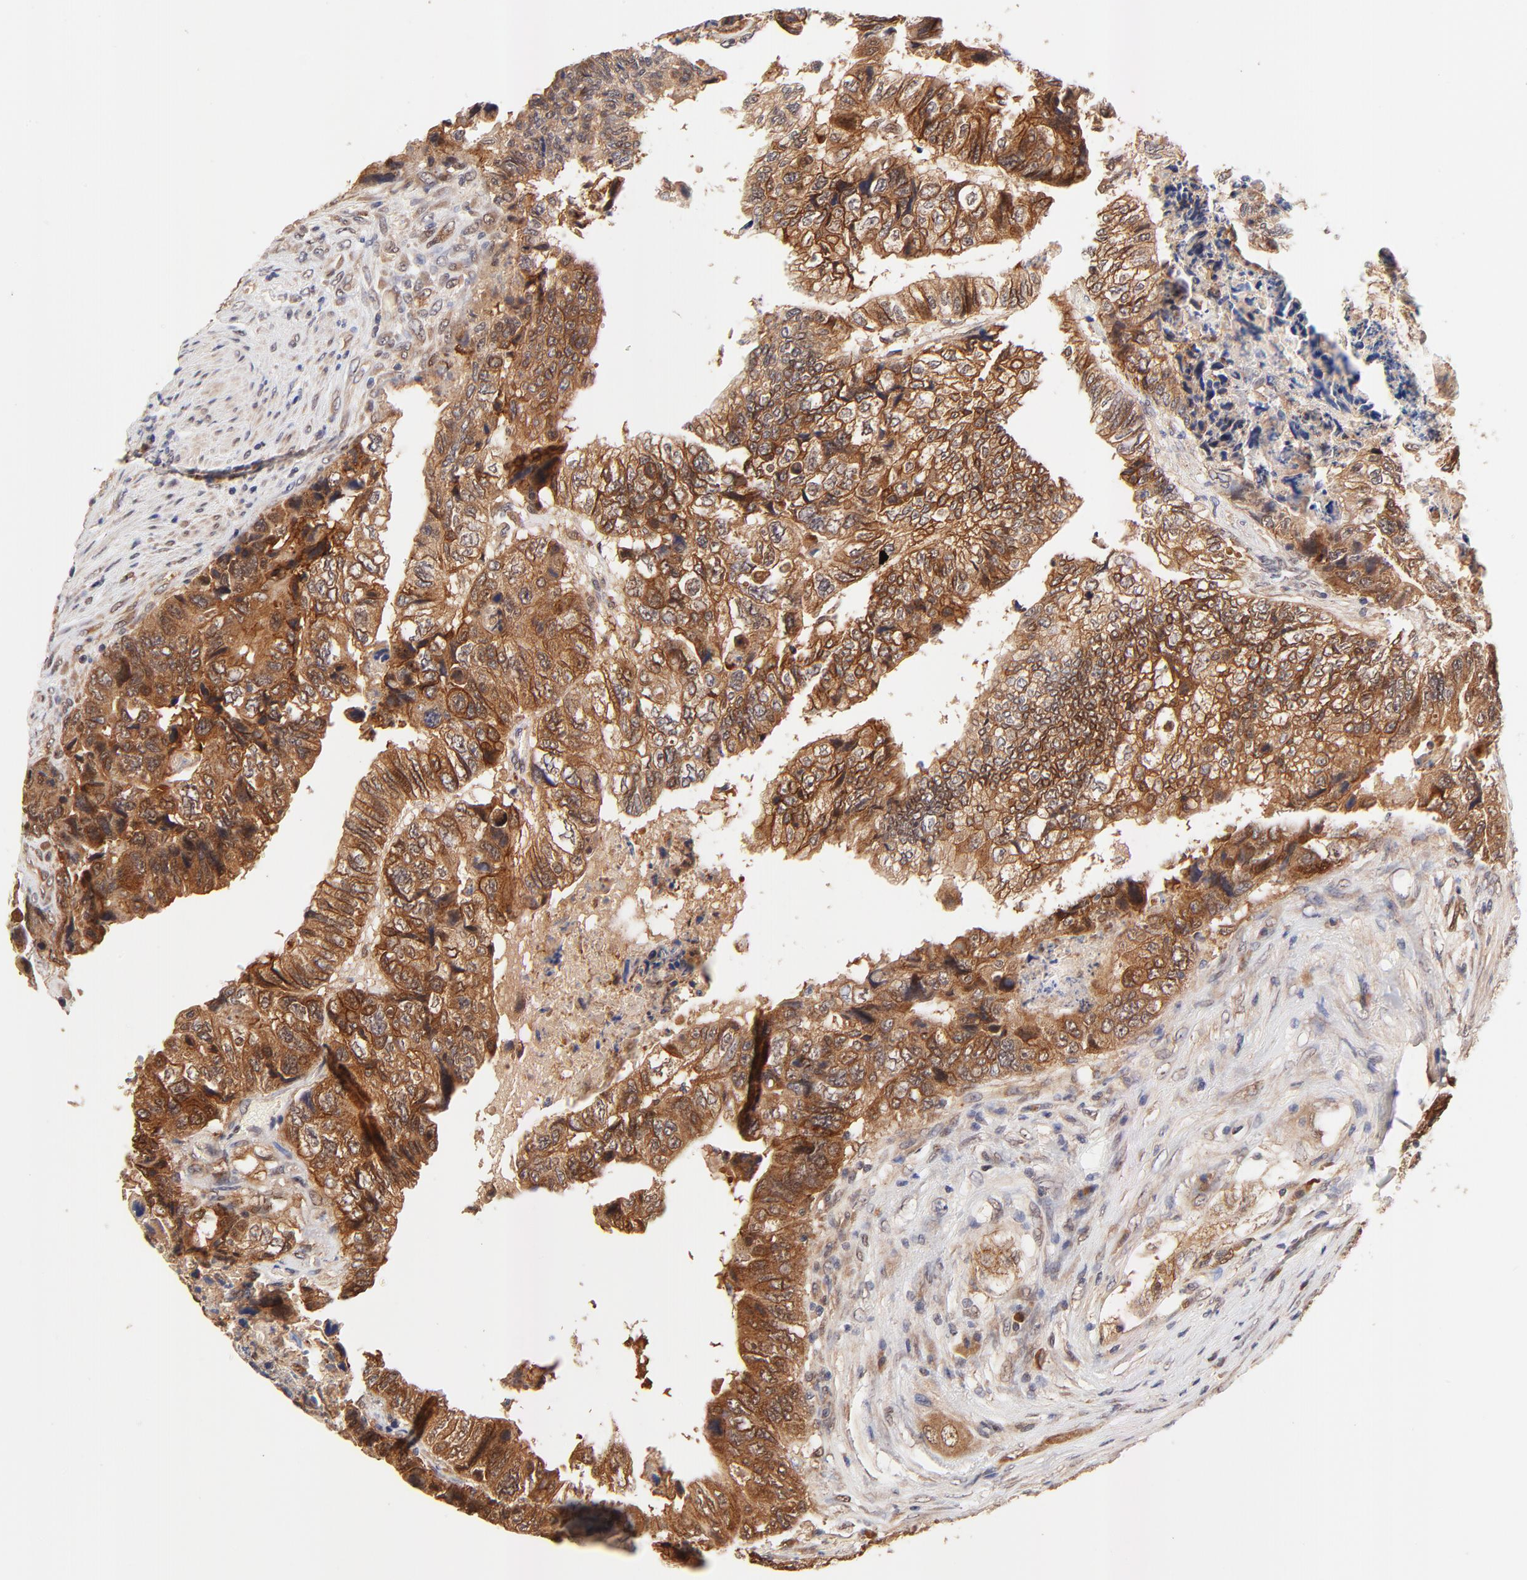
{"staining": {"intensity": "strong", "quantity": ">75%", "location": "cytoplasmic/membranous"}, "tissue": "colorectal cancer", "cell_type": "Tumor cells", "image_type": "cancer", "snomed": [{"axis": "morphology", "description": "Adenocarcinoma, NOS"}, {"axis": "topography", "description": "Rectum"}], "caption": "Immunohistochemical staining of adenocarcinoma (colorectal) reveals high levels of strong cytoplasmic/membranous protein staining in about >75% of tumor cells.", "gene": "TXNL1", "patient": {"sex": "female", "age": 82}}